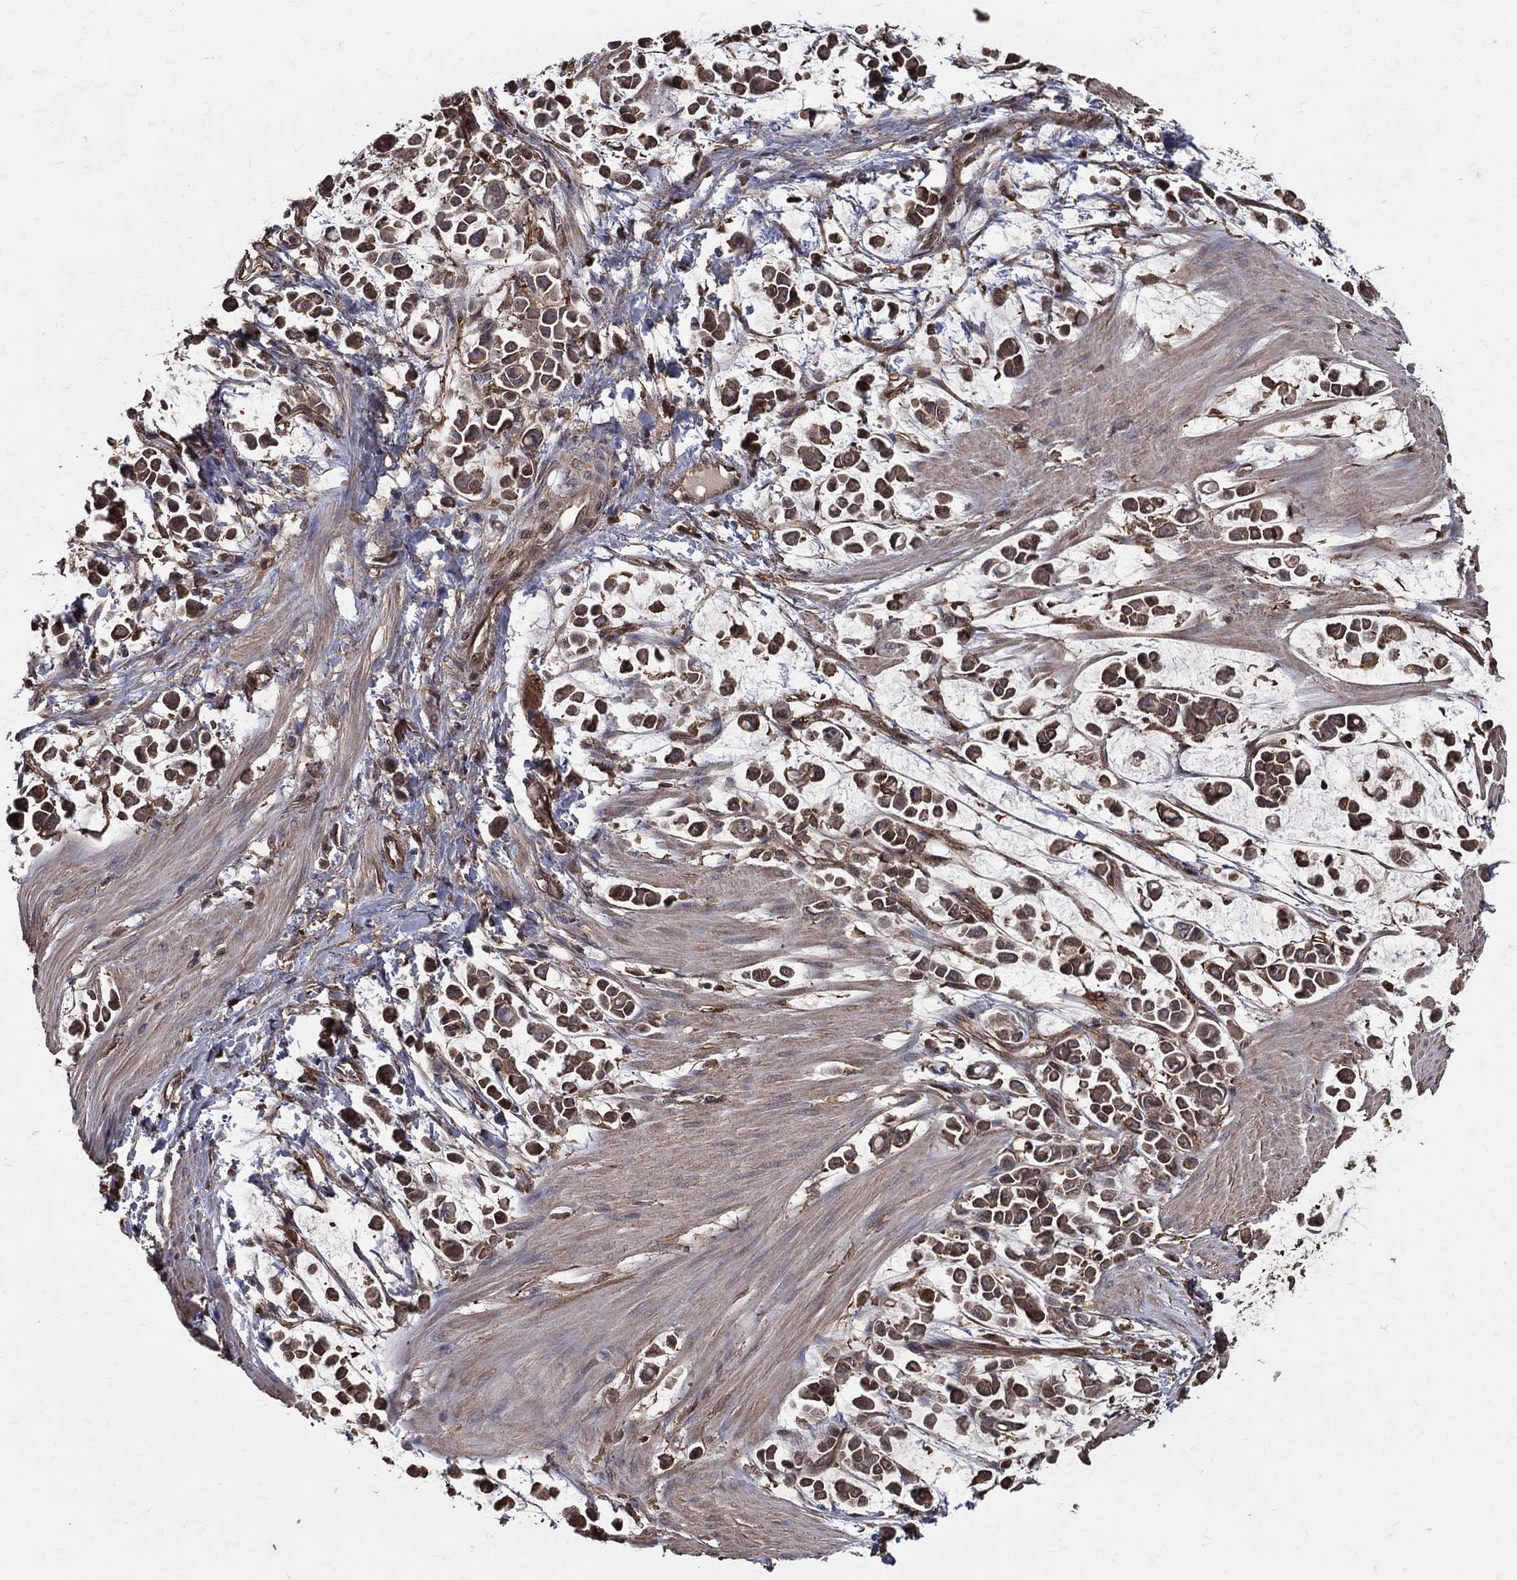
{"staining": {"intensity": "strong", "quantity": ">75%", "location": "cytoplasmic/membranous"}, "tissue": "stomach cancer", "cell_type": "Tumor cells", "image_type": "cancer", "snomed": [{"axis": "morphology", "description": "Adenocarcinoma, NOS"}, {"axis": "topography", "description": "Stomach"}], "caption": "Immunohistochemistry (DAB (3,3'-diaminobenzidine)) staining of adenocarcinoma (stomach) reveals strong cytoplasmic/membranous protein positivity in approximately >75% of tumor cells.", "gene": "DPYSL2", "patient": {"sex": "male", "age": 82}}